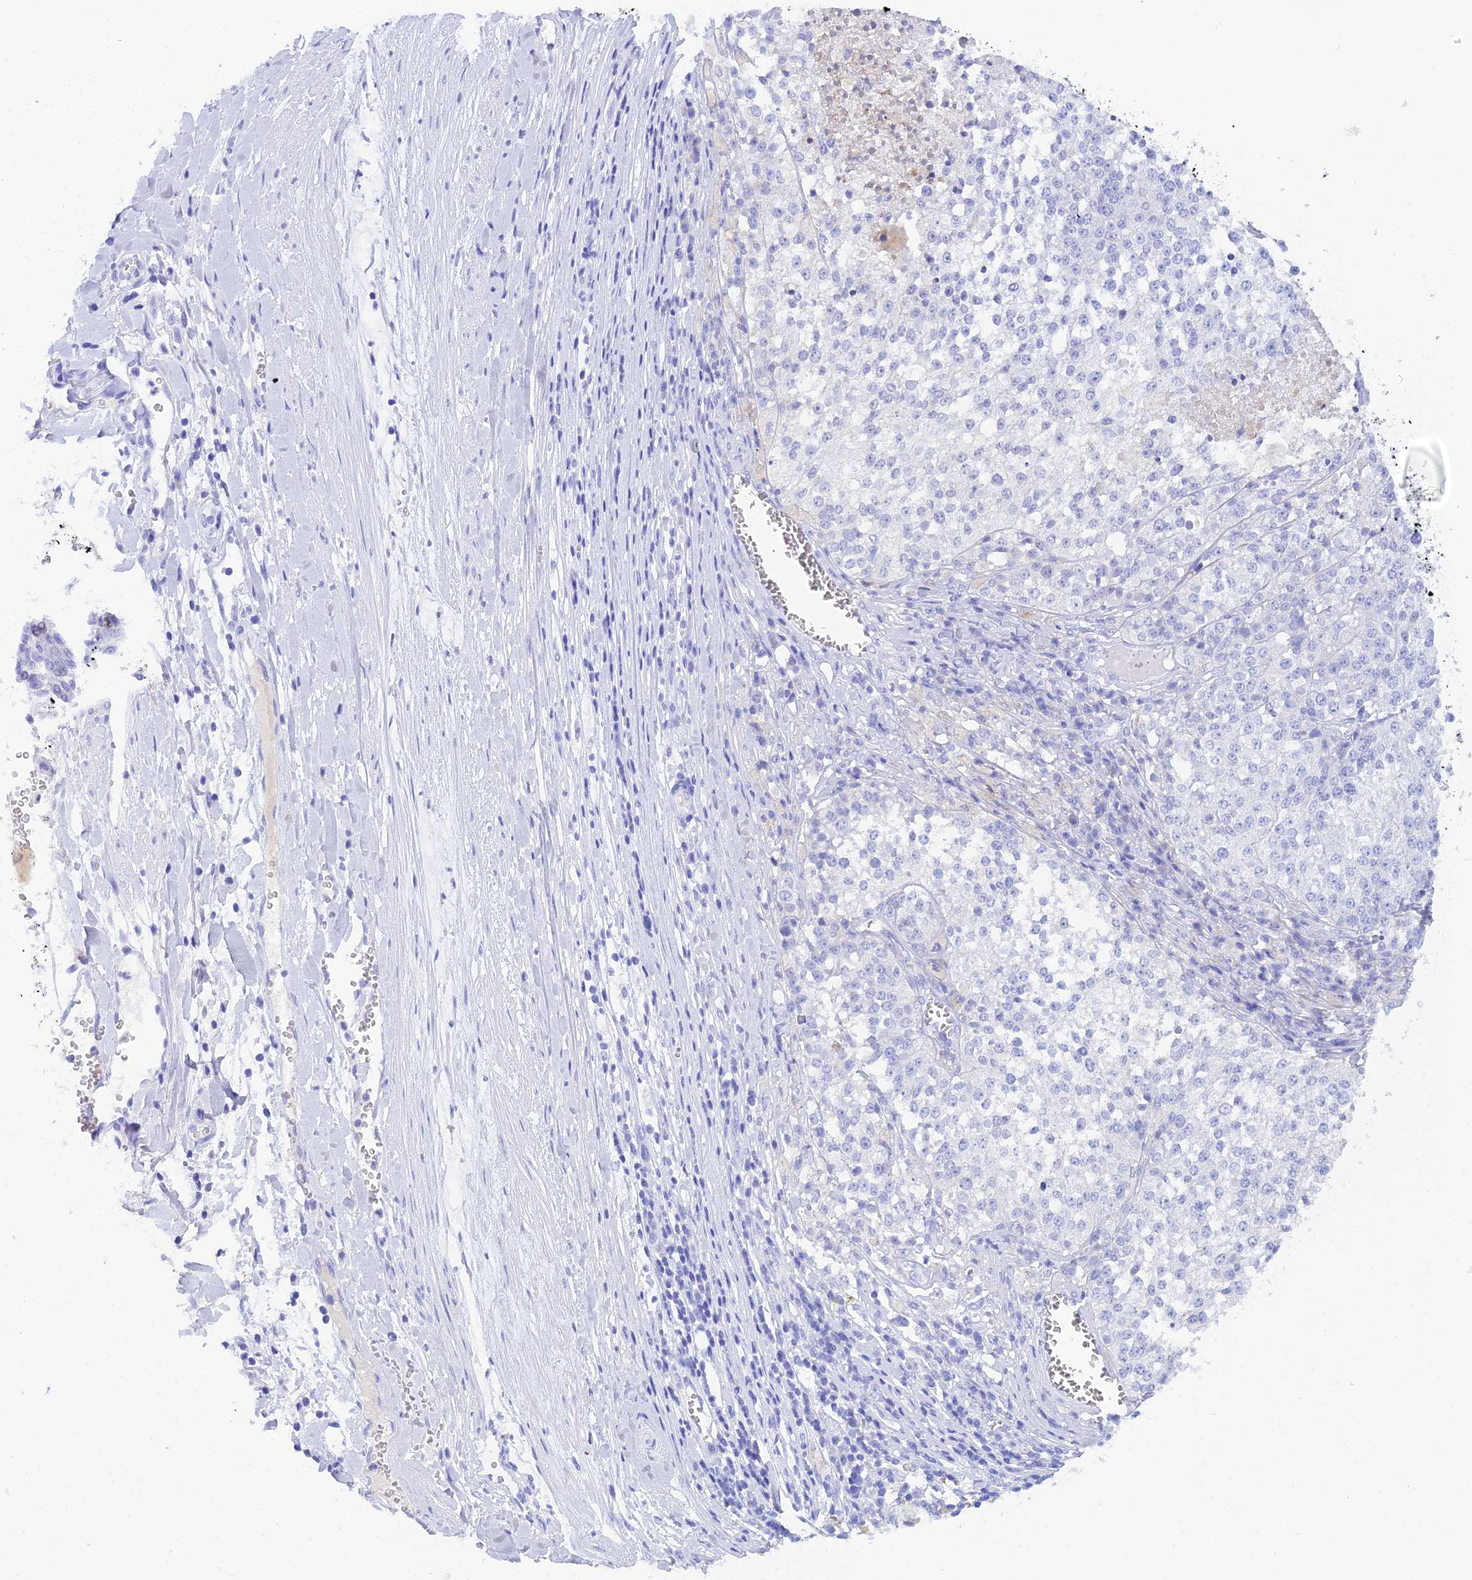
{"staining": {"intensity": "negative", "quantity": "none", "location": "none"}, "tissue": "melanoma", "cell_type": "Tumor cells", "image_type": "cancer", "snomed": [{"axis": "morphology", "description": "Malignant melanoma, NOS"}, {"axis": "topography", "description": "Skin"}], "caption": "Immunohistochemical staining of melanoma reveals no significant expression in tumor cells. (DAB immunohistochemistry (IHC), high magnification).", "gene": "REG1A", "patient": {"sex": "female", "age": 64}}